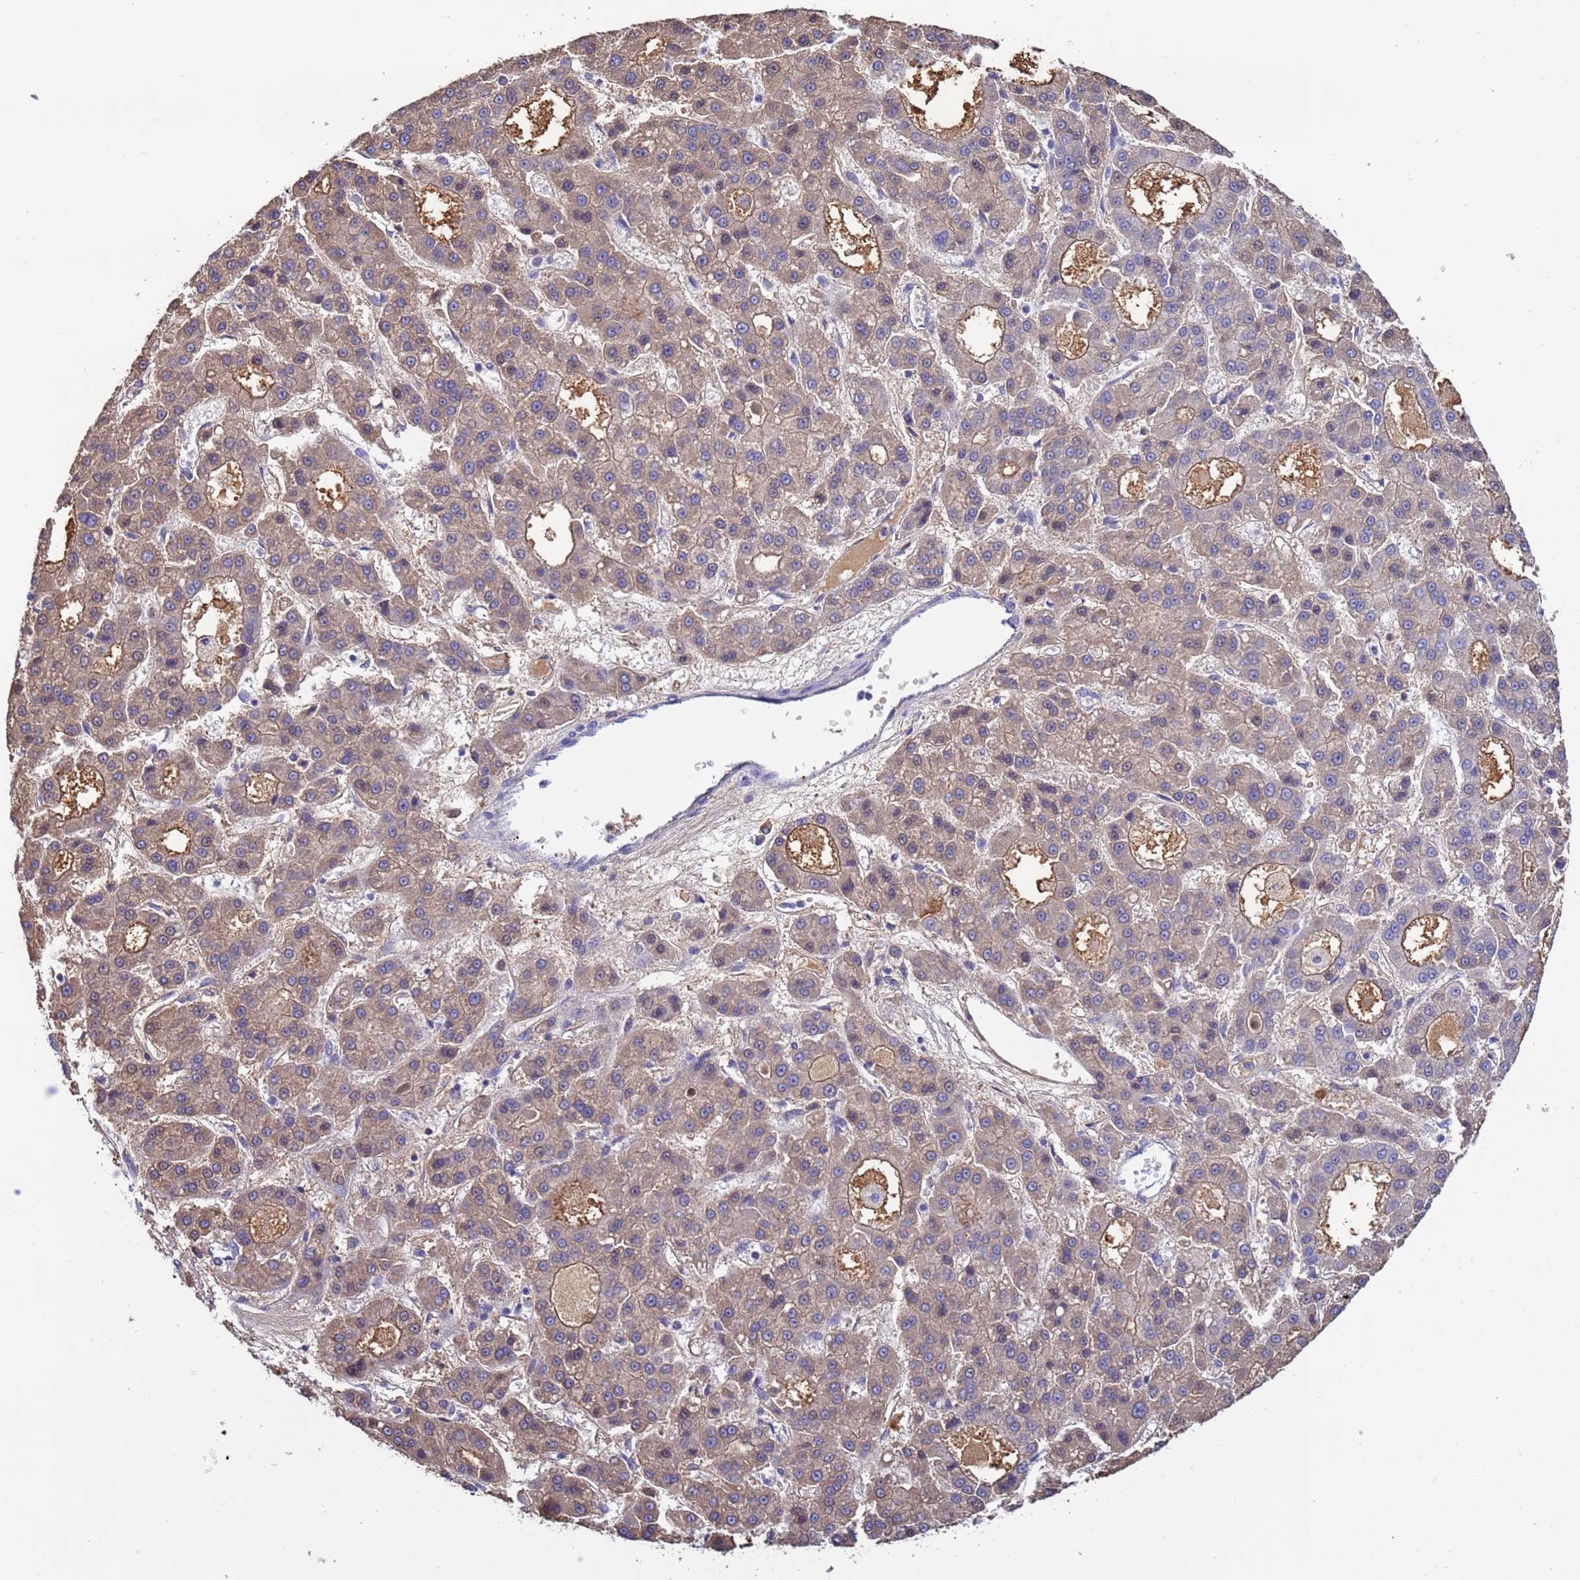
{"staining": {"intensity": "weak", "quantity": ">75%", "location": "cytoplasmic/membranous"}, "tissue": "liver cancer", "cell_type": "Tumor cells", "image_type": "cancer", "snomed": [{"axis": "morphology", "description": "Carcinoma, Hepatocellular, NOS"}, {"axis": "topography", "description": "Liver"}], "caption": "This histopathology image exhibits immunohistochemistry staining of liver cancer, with low weak cytoplasmic/membranous staining in approximately >75% of tumor cells.", "gene": "H1-7", "patient": {"sex": "male", "age": 70}}